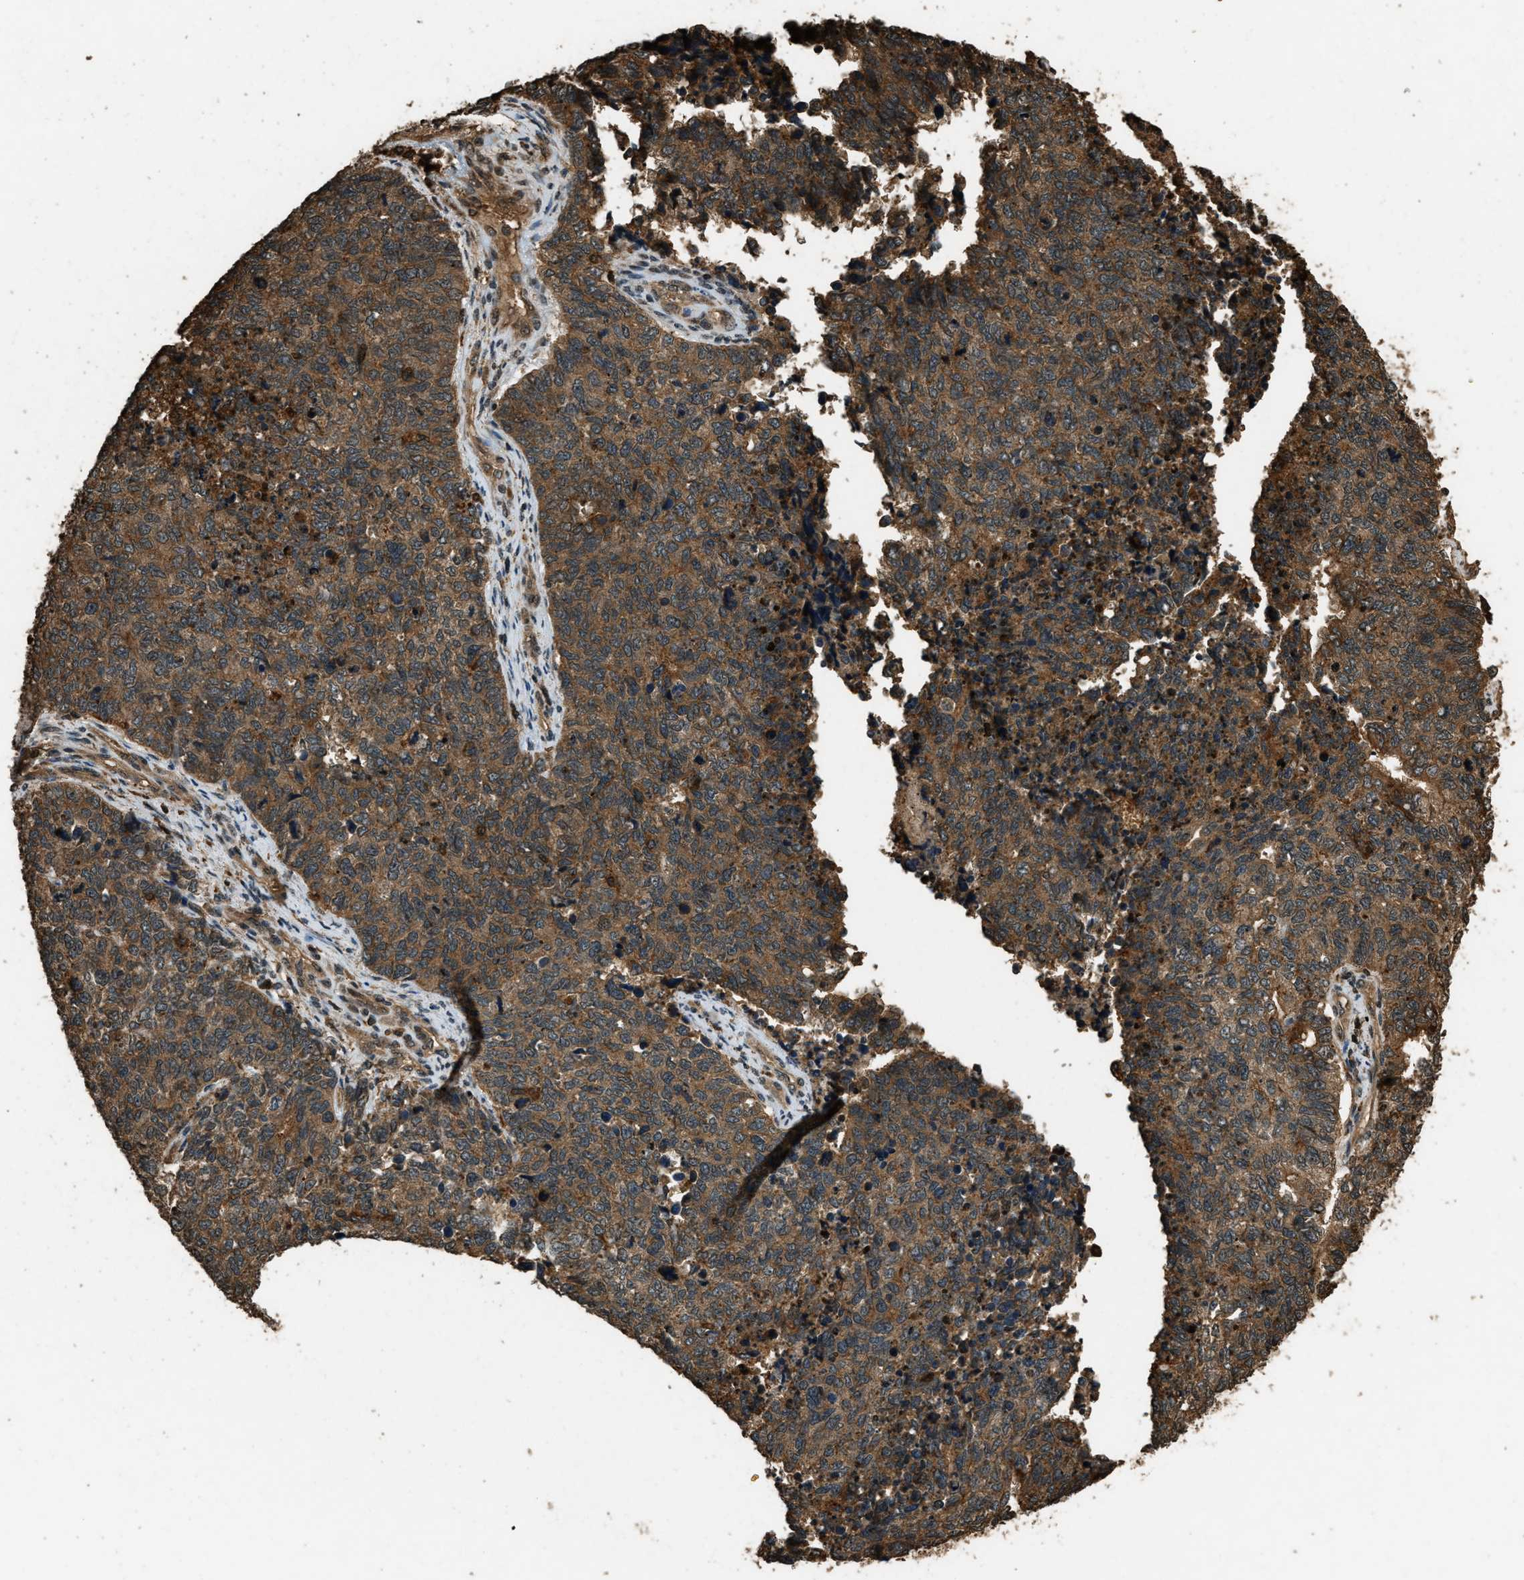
{"staining": {"intensity": "moderate", "quantity": ">75%", "location": "cytoplasmic/membranous"}, "tissue": "cervical cancer", "cell_type": "Tumor cells", "image_type": "cancer", "snomed": [{"axis": "morphology", "description": "Squamous cell carcinoma, NOS"}, {"axis": "topography", "description": "Cervix"}], "caption": "Cervical squamous cell carcinoma was stained to show a protein in brown. There is medium levels of moderate cytoplasmic/membranous positivity in approximately >75% of tumor cells. (brown staining indicates protein expression, while blue staining denotes nuclei).", "gene": "RAP2A", "patient": {"sex": "female", "age": 63}}